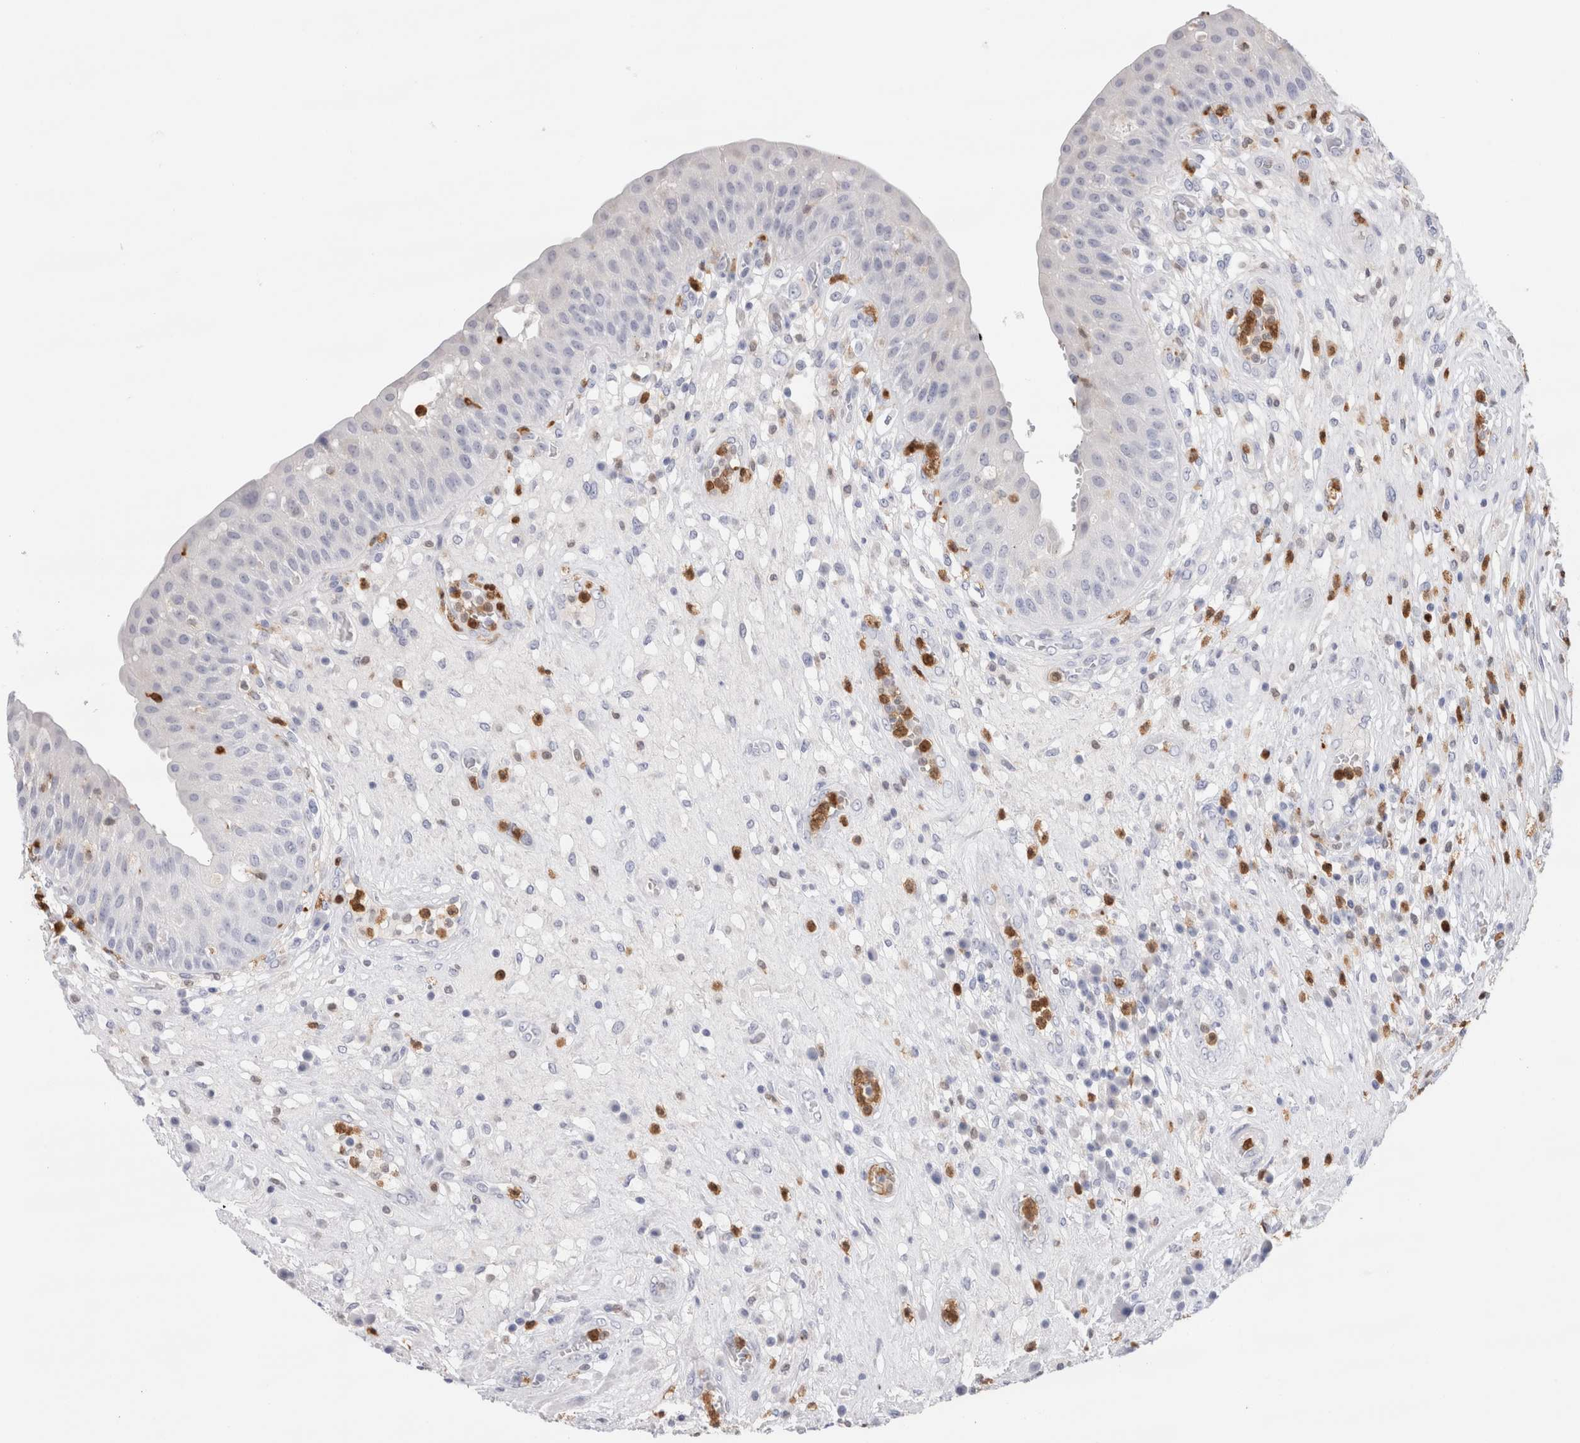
{"staining": {"intensity": "negative", "quantity": "none", "location": "none"}, "tissue": "urinary bladder", "cell_type": "Urothelial cells", "image_type": "normal", "snomed": [{"axis": "morphology", "description": "Normal tissue, NOS"}, {"axis": "topography", "description": "Urinary bladder"}], "caption": "High power microscopy photomicrograph of an immunohistochemistry (IHC) photomicrograph of normal urinary bladder, revealing no significant positivity in urothelial cells.", "gene": "SLC10A5", "patient": {"sex": "female", "age": 62}}